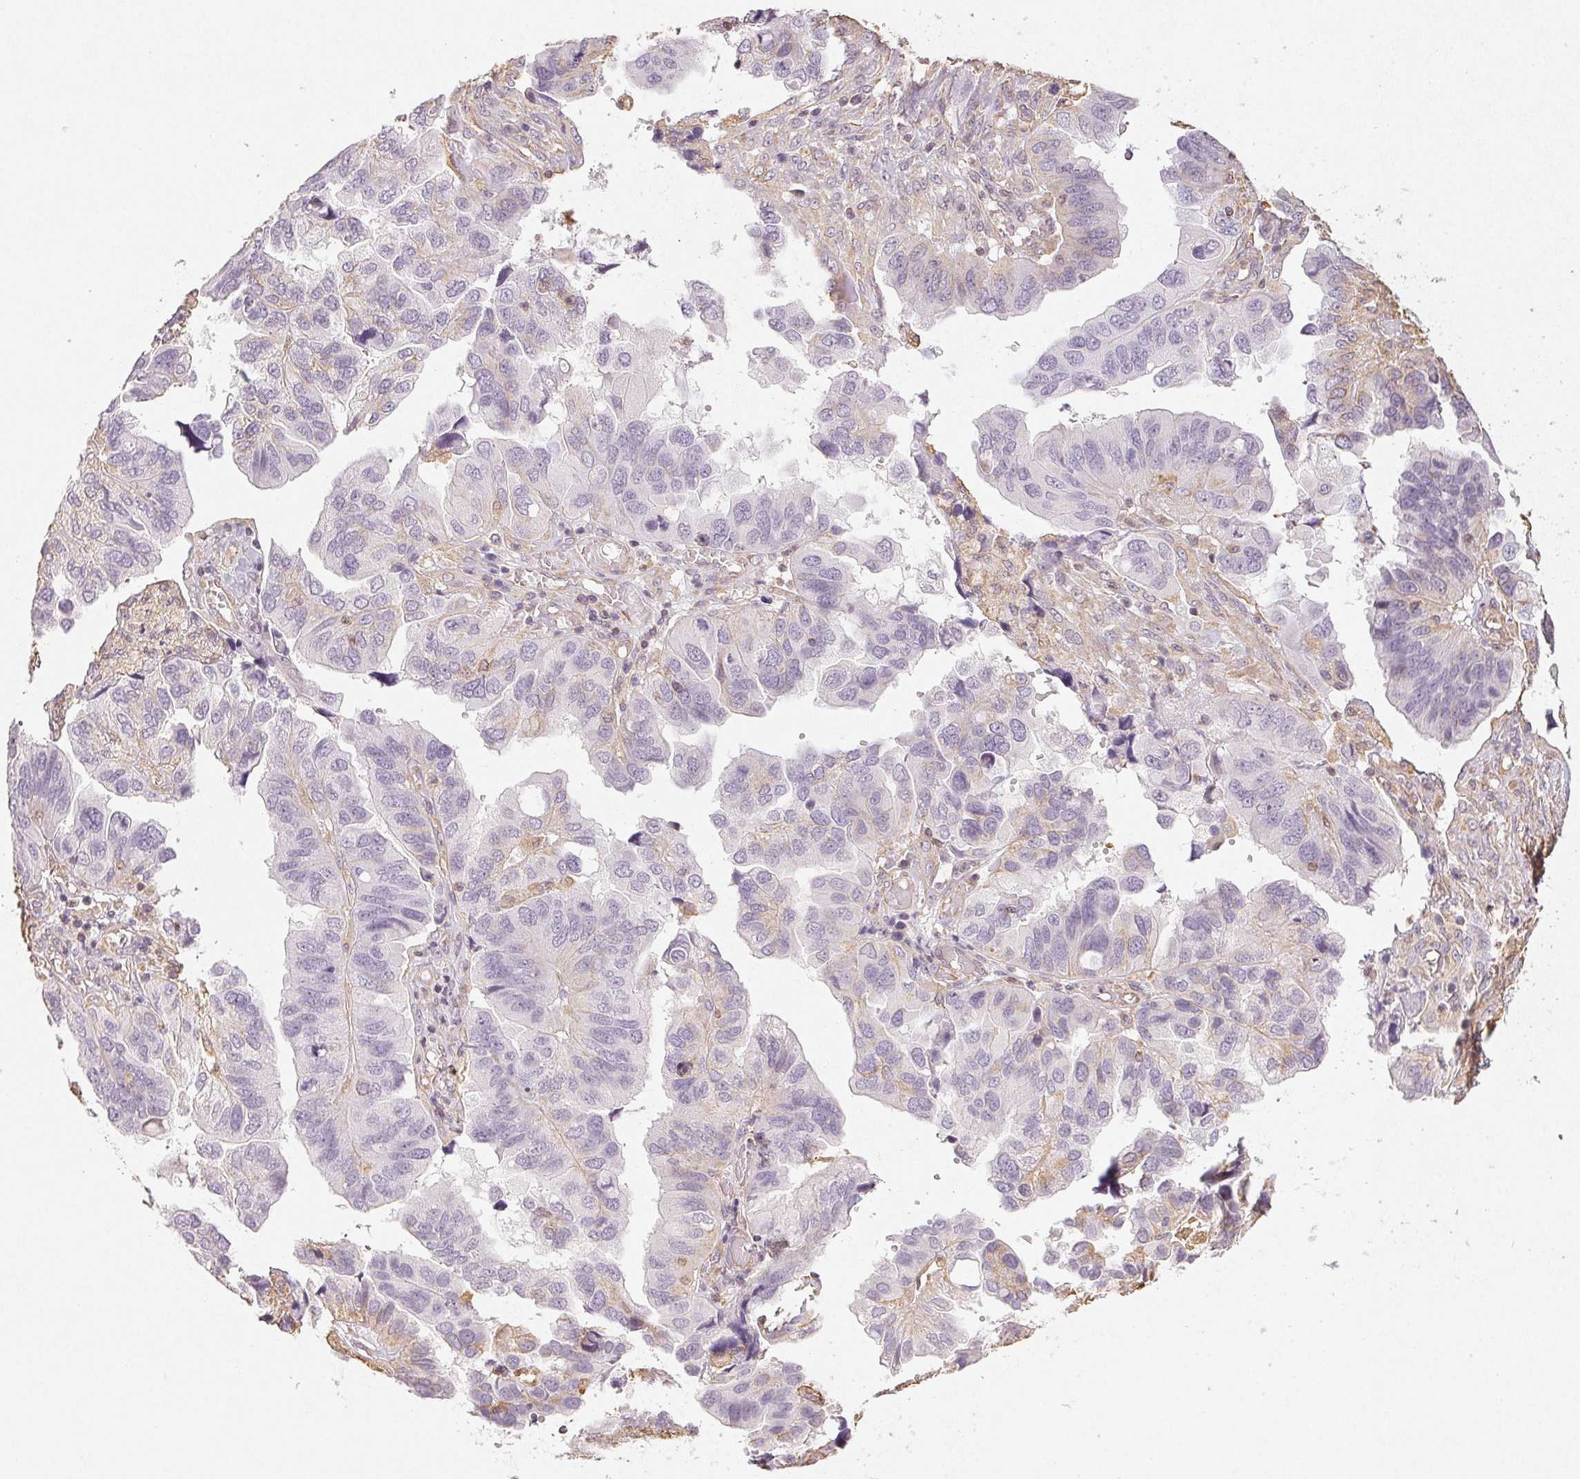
{"staining": {"intensity": "negative", "quantity": "none", "location": "none"}, "tissue": "ovarian cancer", "cell_type": "Tumor cells", "image_type": "cancer", "snomed": [{"axis": "morphology", "description": "Cystadenocarcinoma, serous, NOS"}, {"axis": "topography", "description": "Ovary"}], "caption": "This is an immunohistochemistry image of human serous cystadenocarcinoma (ovarian). There is no staining in tumor cells.", "gene": "COL7A1", "patient": {"sex": "female", "age": 79}}